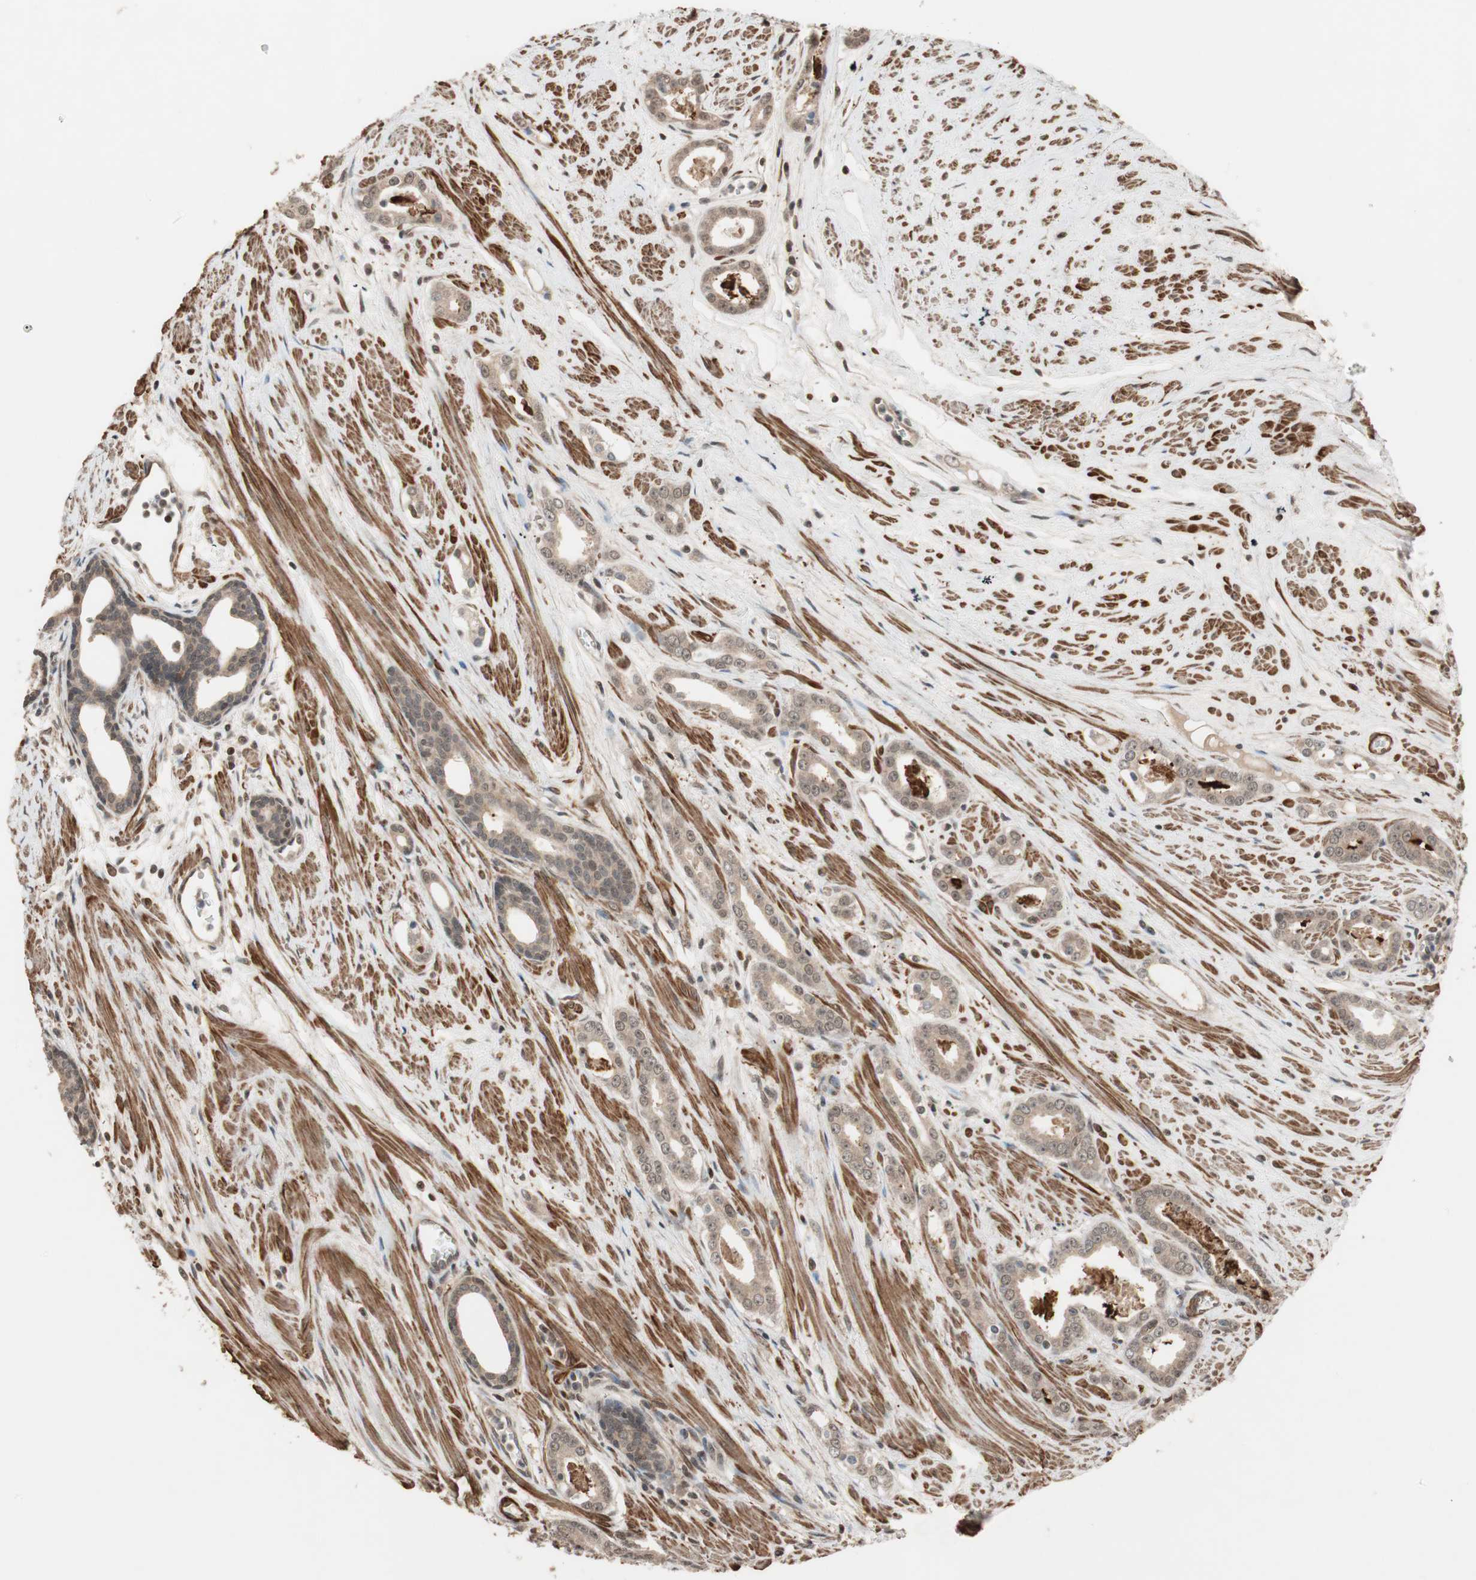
{"staining": {"intensity": "weak", "quantity": "25%-75%", "location": "cytoplasmic/membranous,nuclear"}, "tissue": "prostate cancer", "cell_type": "Tumor cells", "image_type": "cancer", "snomed": [{"axis": "morphology", "description": "Adenocarcinoma, Low grade"}, {"axis": "topography", "description": "Prostate"}], "caption": "An immunohistochemistry (IHC) histopathology image of neoplastic tissue is shown. Protein staining in brown labels weak cytoplasmic/membranous and nuclear positivity in prostate adenocarcinoma (low-grade) within tumor cells.", "gene": "DRAP1", "patient": {"sex": "male", "age": 57}}